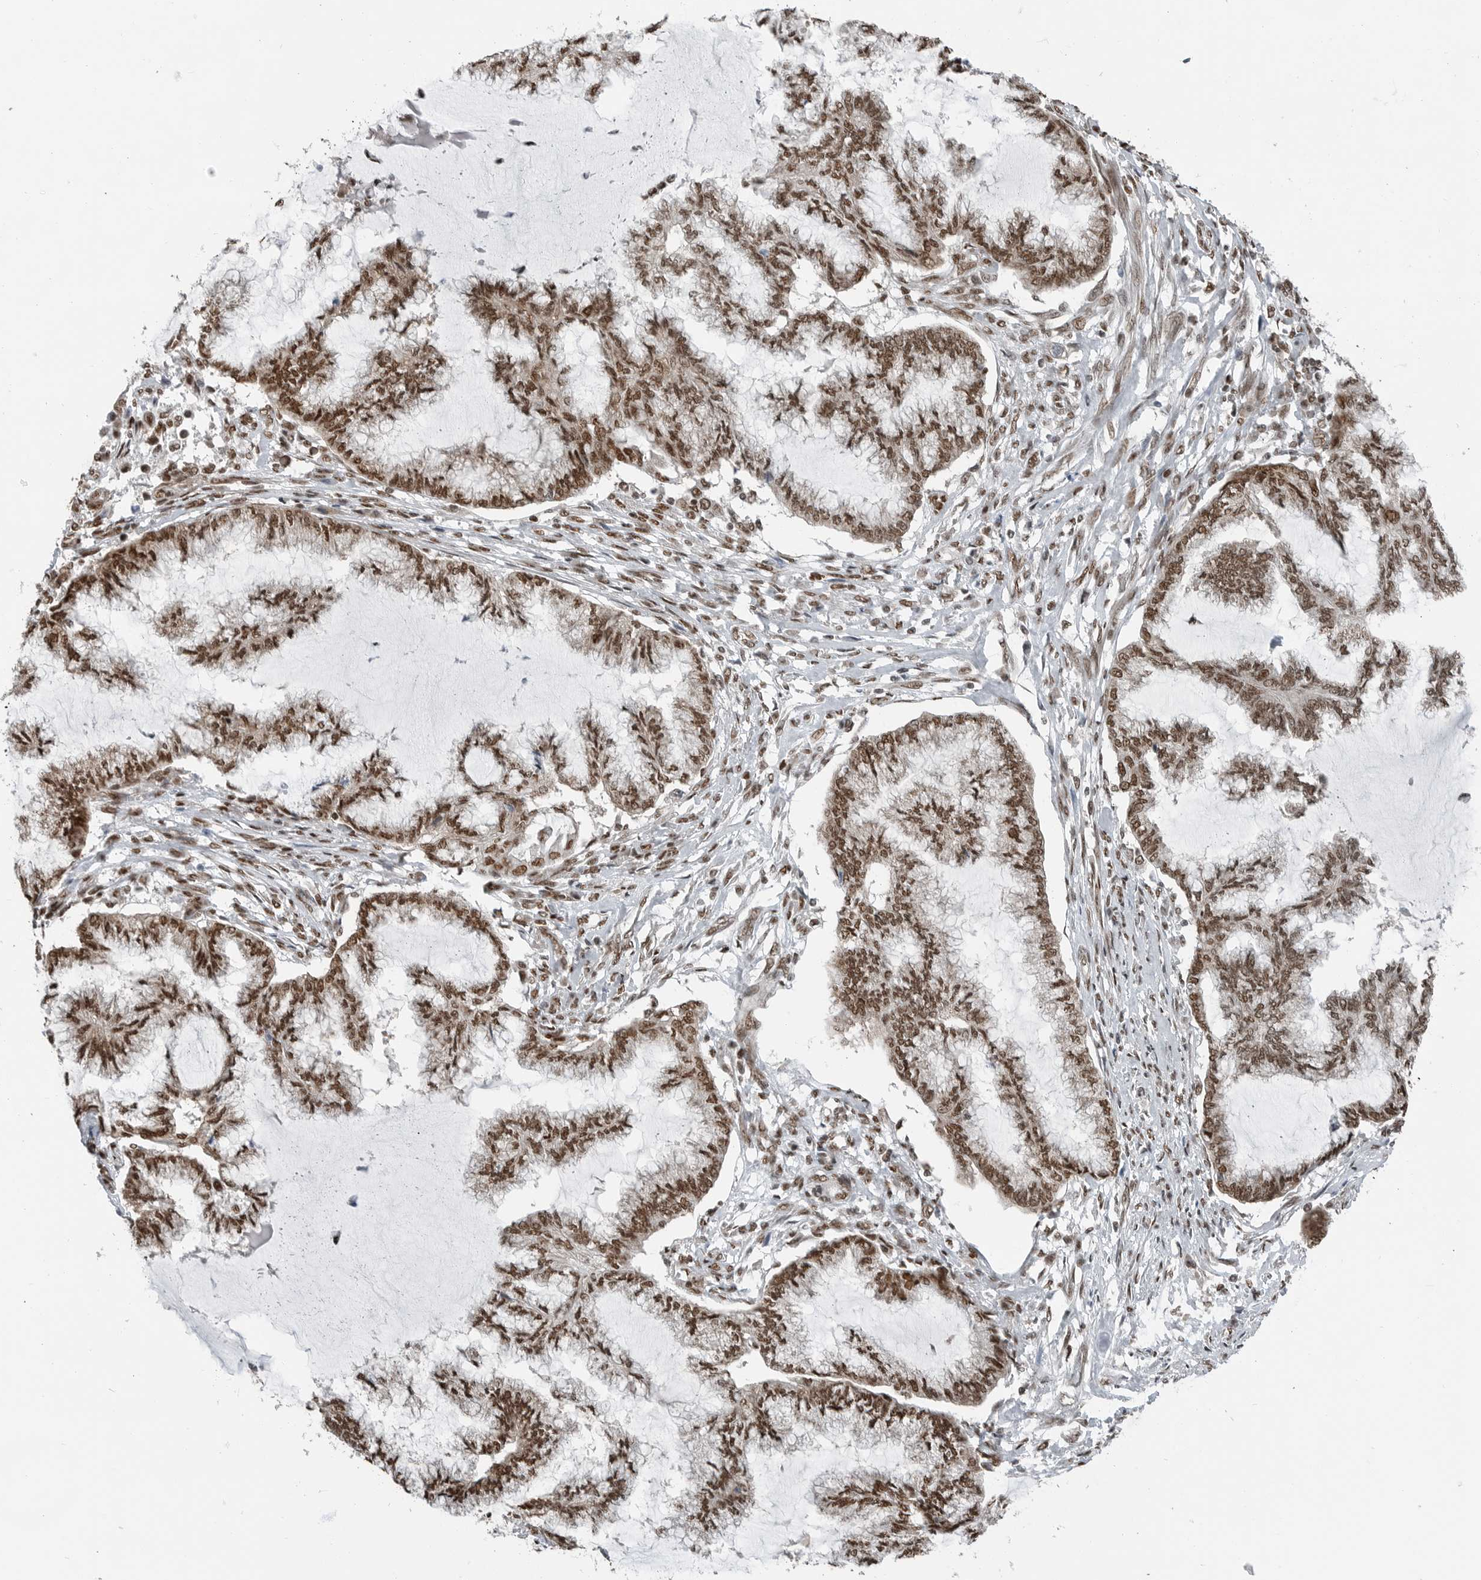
{"staining": {"intensity": "moderate", "quantity": ">75%", "location": "nuclear"}, "tissue": "endometrial cancer", "cell_type": "Tumor cells", "image_type": "cancer", "snomed": [{"axis": "morphology", "description": "Adenocarcinoma, NOS"}, {"axis": "topography", "description": "Endometrium"}], "caption": "Human endometrial cancer (adenocarcinoma) stained with a brown dye shows moderate nuclear positive staining in approximately >75% of tumor cells.", "gene": "BLZF1", "patient": {"sex": "female", "age": 86}}